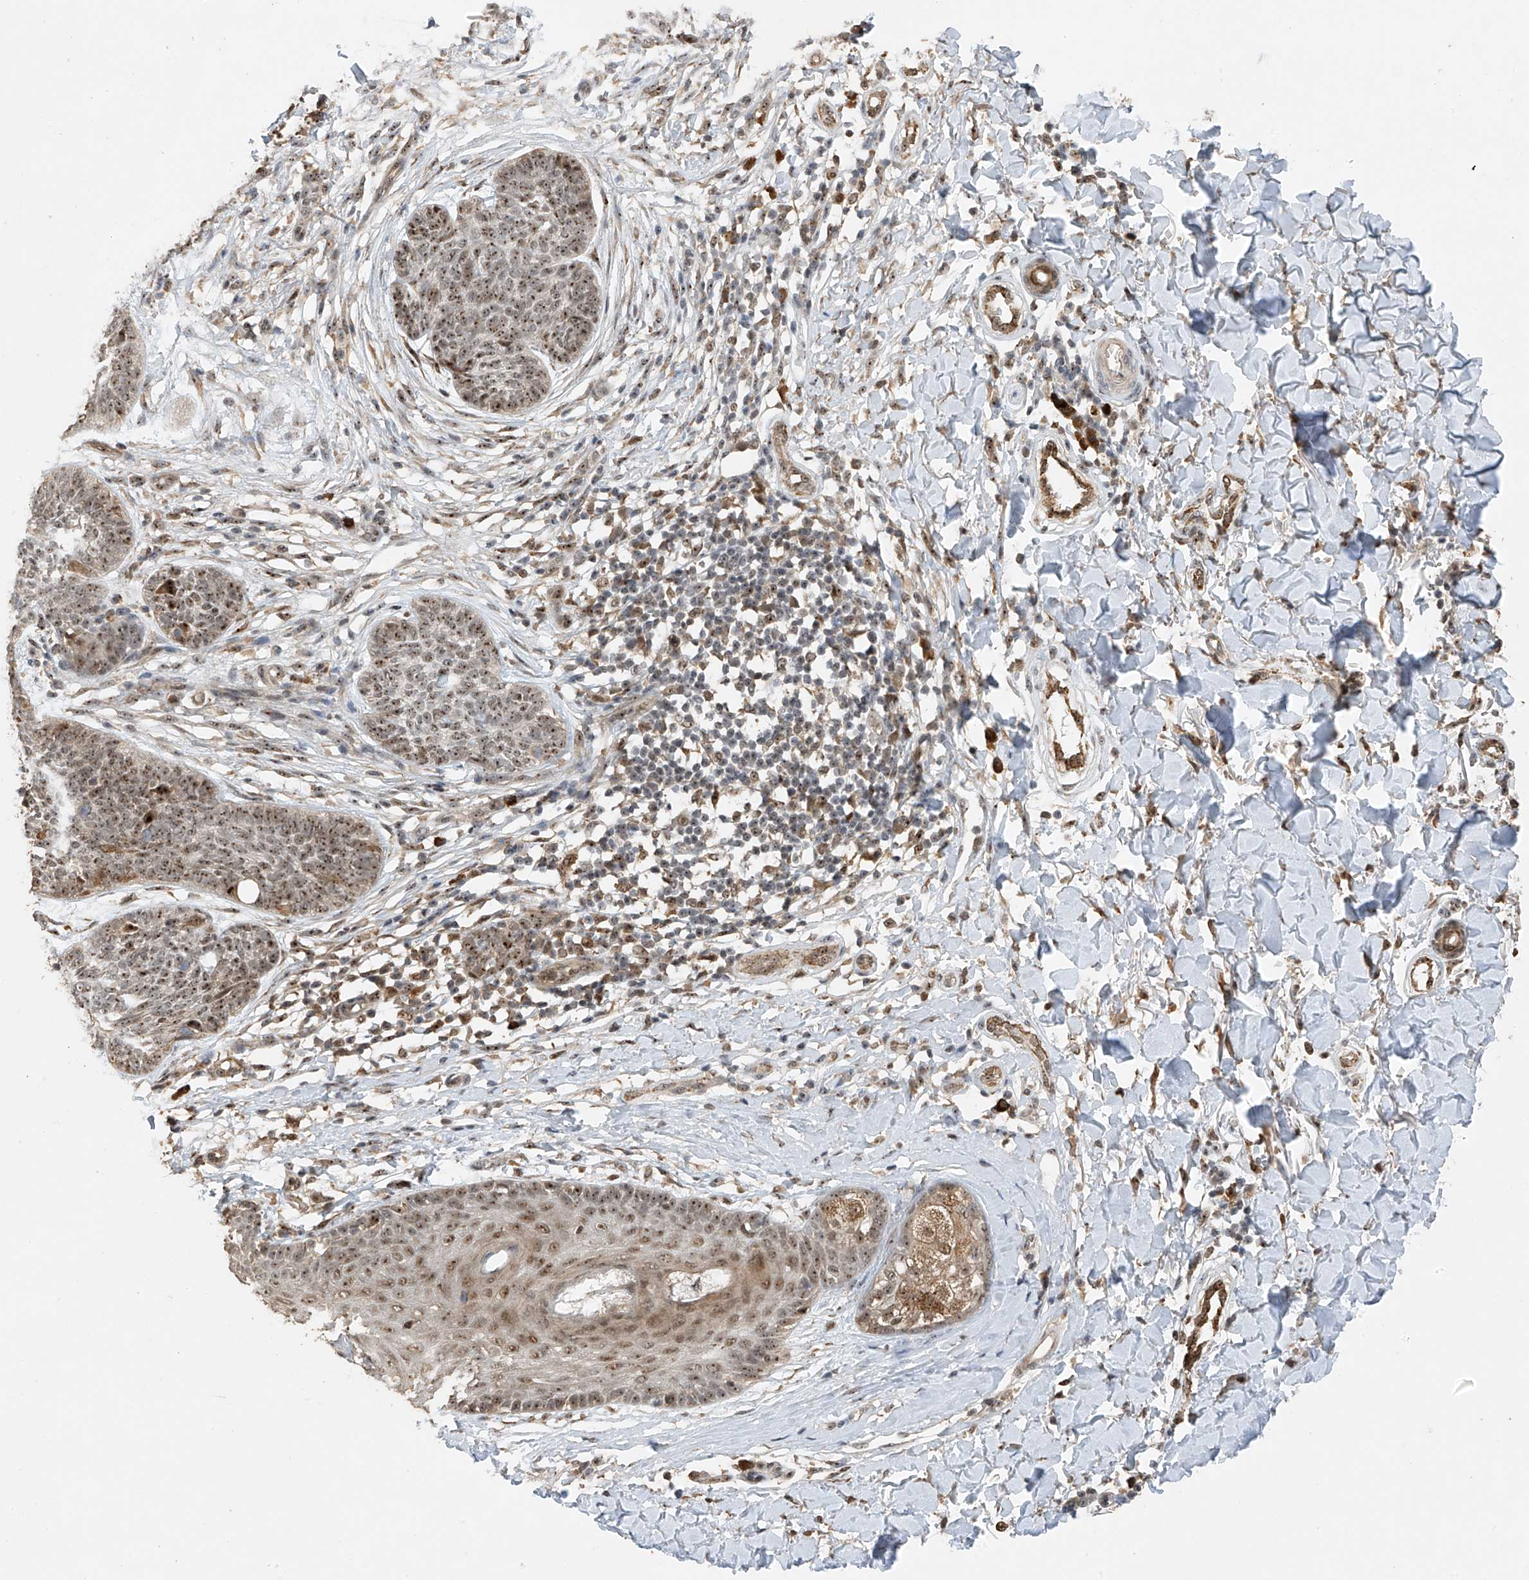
{"staining": {"intensity": "moderate", "quantity": ">75%", "location": "nuclear"}, "tissue": "skin cancer", "cell_type": "Tumor cells", "image_type": "cancer", "snomed": [{"axis": "morphology", "description": "Basal cell carcinoma"}, {"axis": "topography", "description": "Skin"}], "caption": "Immunohistochemical staining of human basal cell carcinoma (skin) reveals moderate nuclear protein expression in about >75% of tumor cells.", "gene": "ERLEC1", "patient": {"sex": "female", "age": 64}}